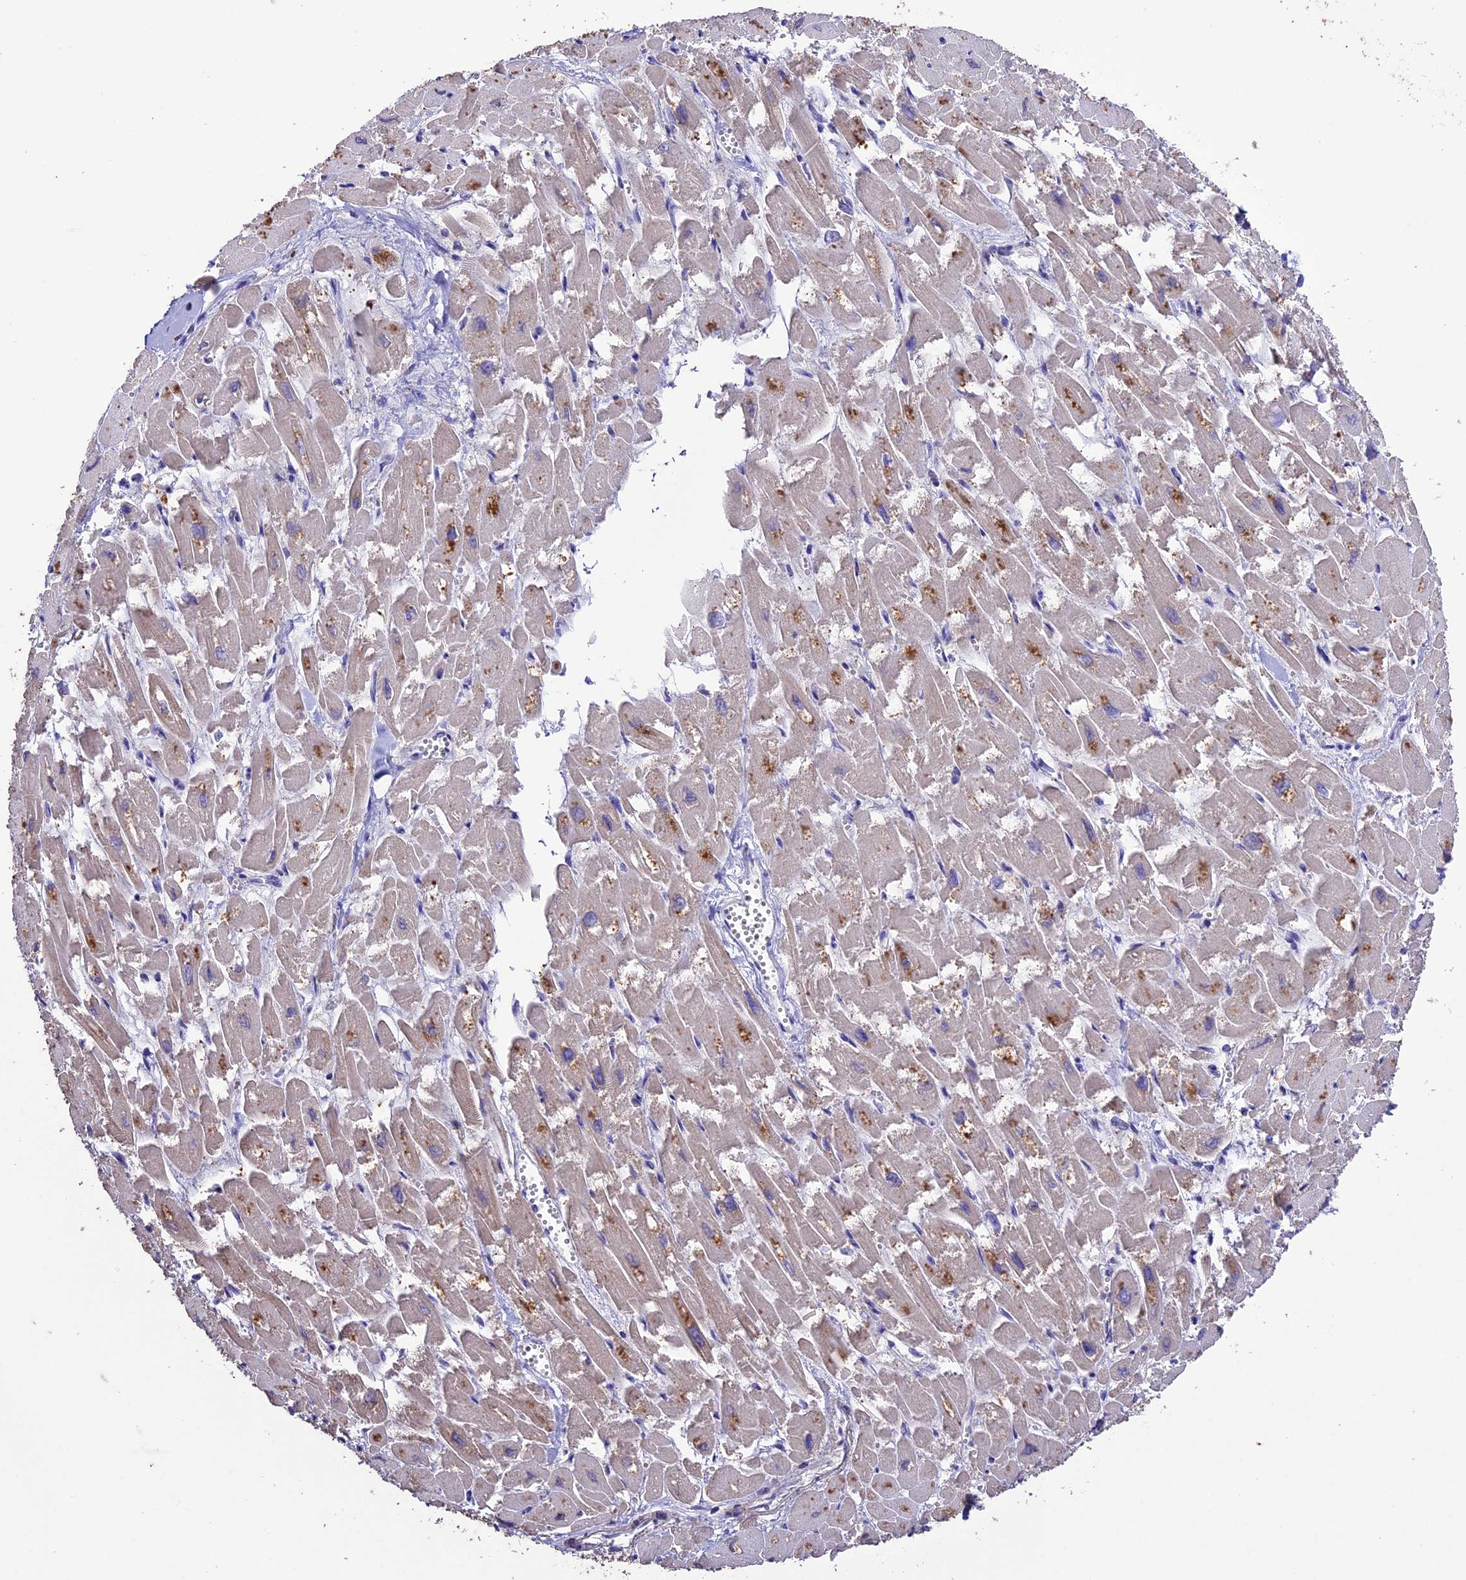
{"staining": {"intensity": "negative", "quantity": "none", "location": "none"}, "tissue": "heart muscle", "cell_type": "Cardiomyocytes", "image_type": "normal", "snomed": [{"axis": "morphology", "description": "Normal tissue, NOS"}, {"axis": "topography", "description": "Heart"}], "caption": "Immunohistochemical staining of normal heart muscle demonstrates no significant staining in cardiomyocytes.", "gene": "DIS3L", "patient": {"sex": "male", "age": 54}}